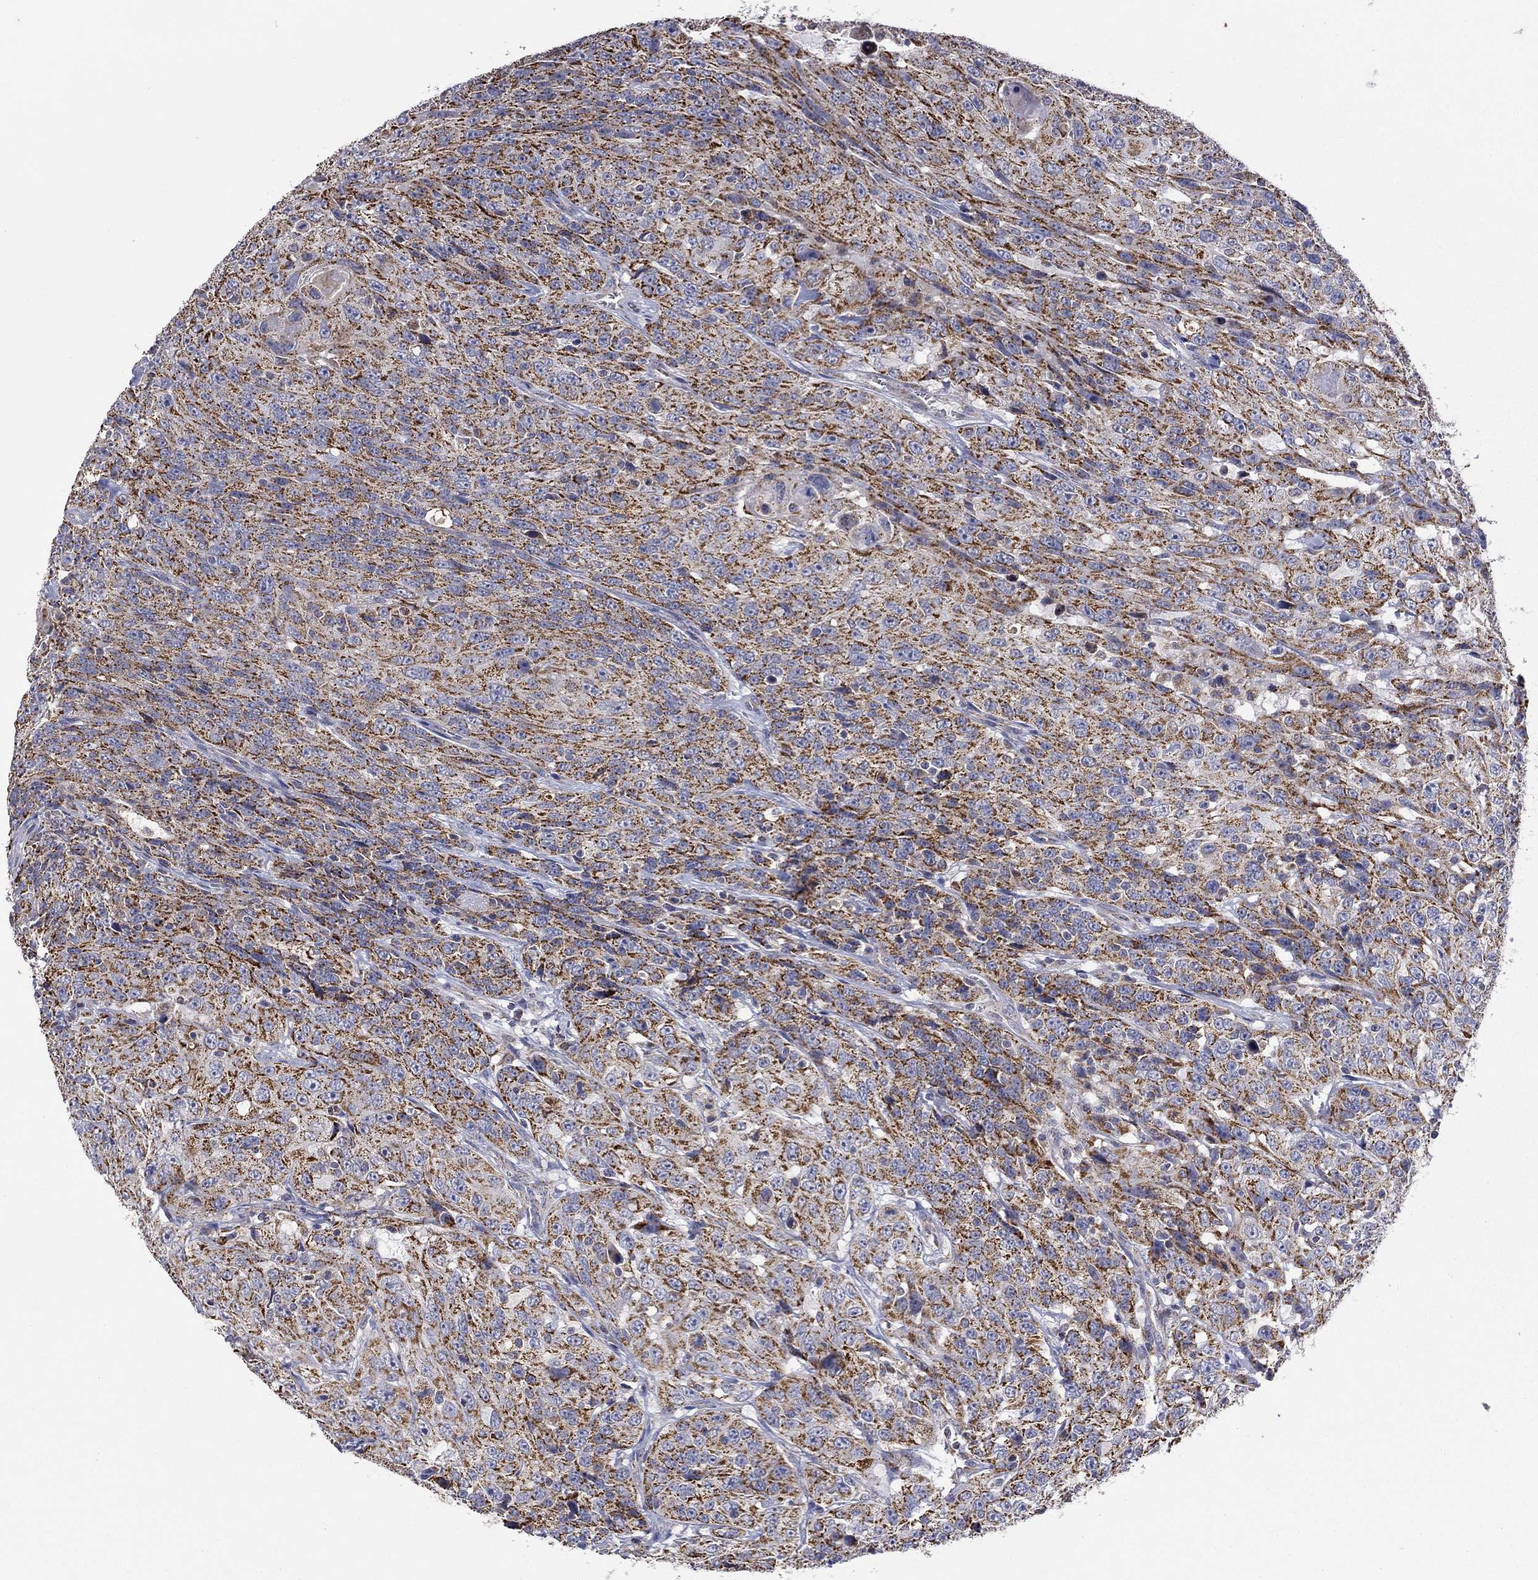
{"staining": {"intensity": "strong", "quantity": ">75%", "location": "cytoplasmic/membranous"}, "tissue": "urothelial cancer", "cell_type": "Tumor cells", "image_type": "cancer", "snomed": [{"axis": "morphology", "description": "Urothelial carcinoma, NOS"}, {"axis": "morphology", "description": "Urothelial carcinoma, High grade"}, {"axis": "topography", "description": "Urinary bladder"}], "caption": "Human high-grade urothelial carcinoma stained with a protein marker demonstrates strong staining in tumor cells.", "gene": "HPS5", "patient": {"sex": "female", "age": 73}}